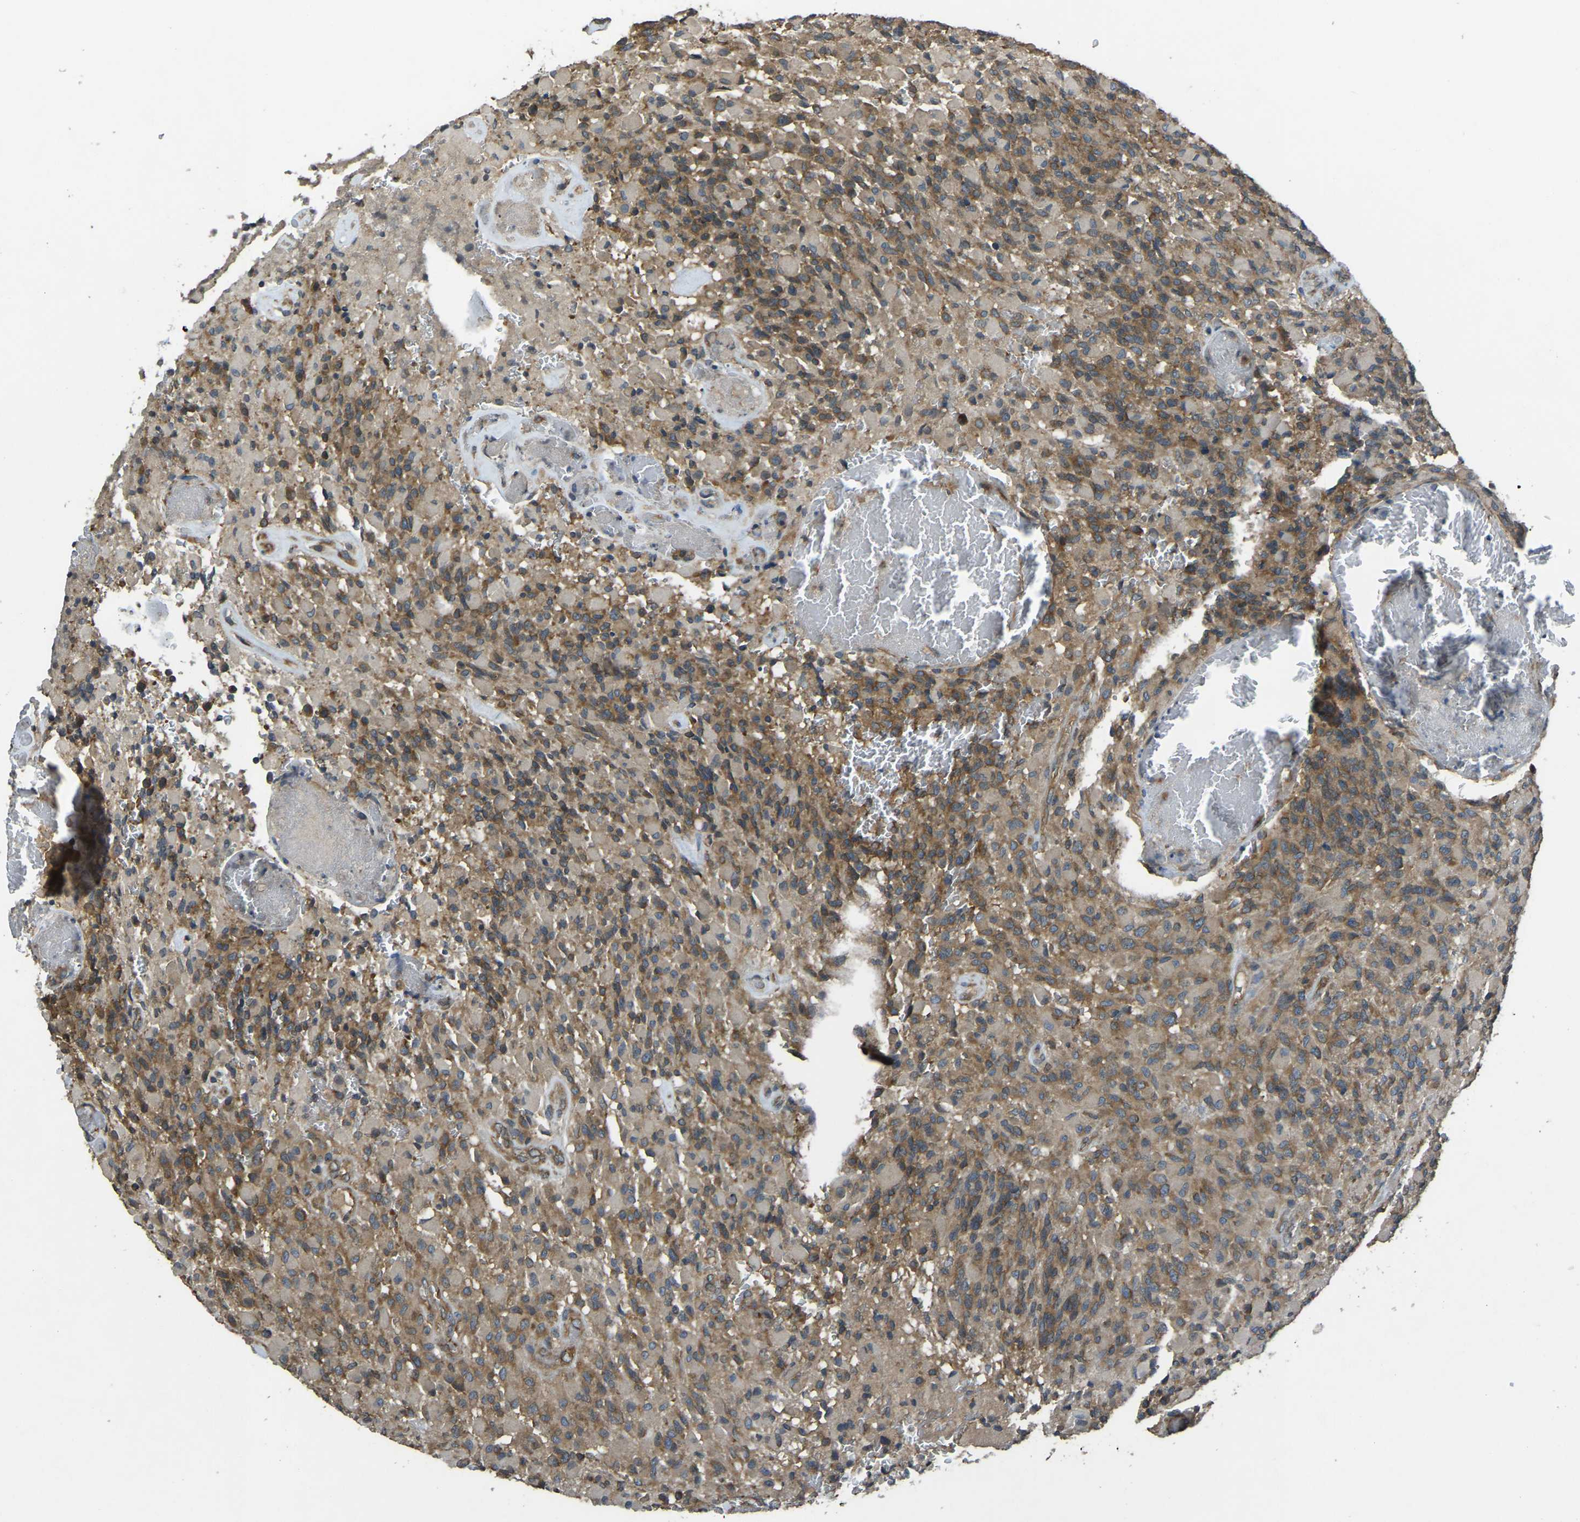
{"staining": {"intensity": "moderate", "quantity": ">75%", "location": "cytoplasmic/membranous"}, "tissue": "glioma", "cell_type": "Tumor cells", "image_type": "cancer", "snomed": [{"axis": "morphology", "description": "Glioma, malignant, High grade"}, {"axis": "topography", "description": "Brain"}], "caption": "Moderate cytoplasmic/membranous positivity is seen in approximately >75% of tumor cells in malignant glioma (high-grade).", "gene": "AIMP1", "patient": {"sex": "male", "age": 71}}